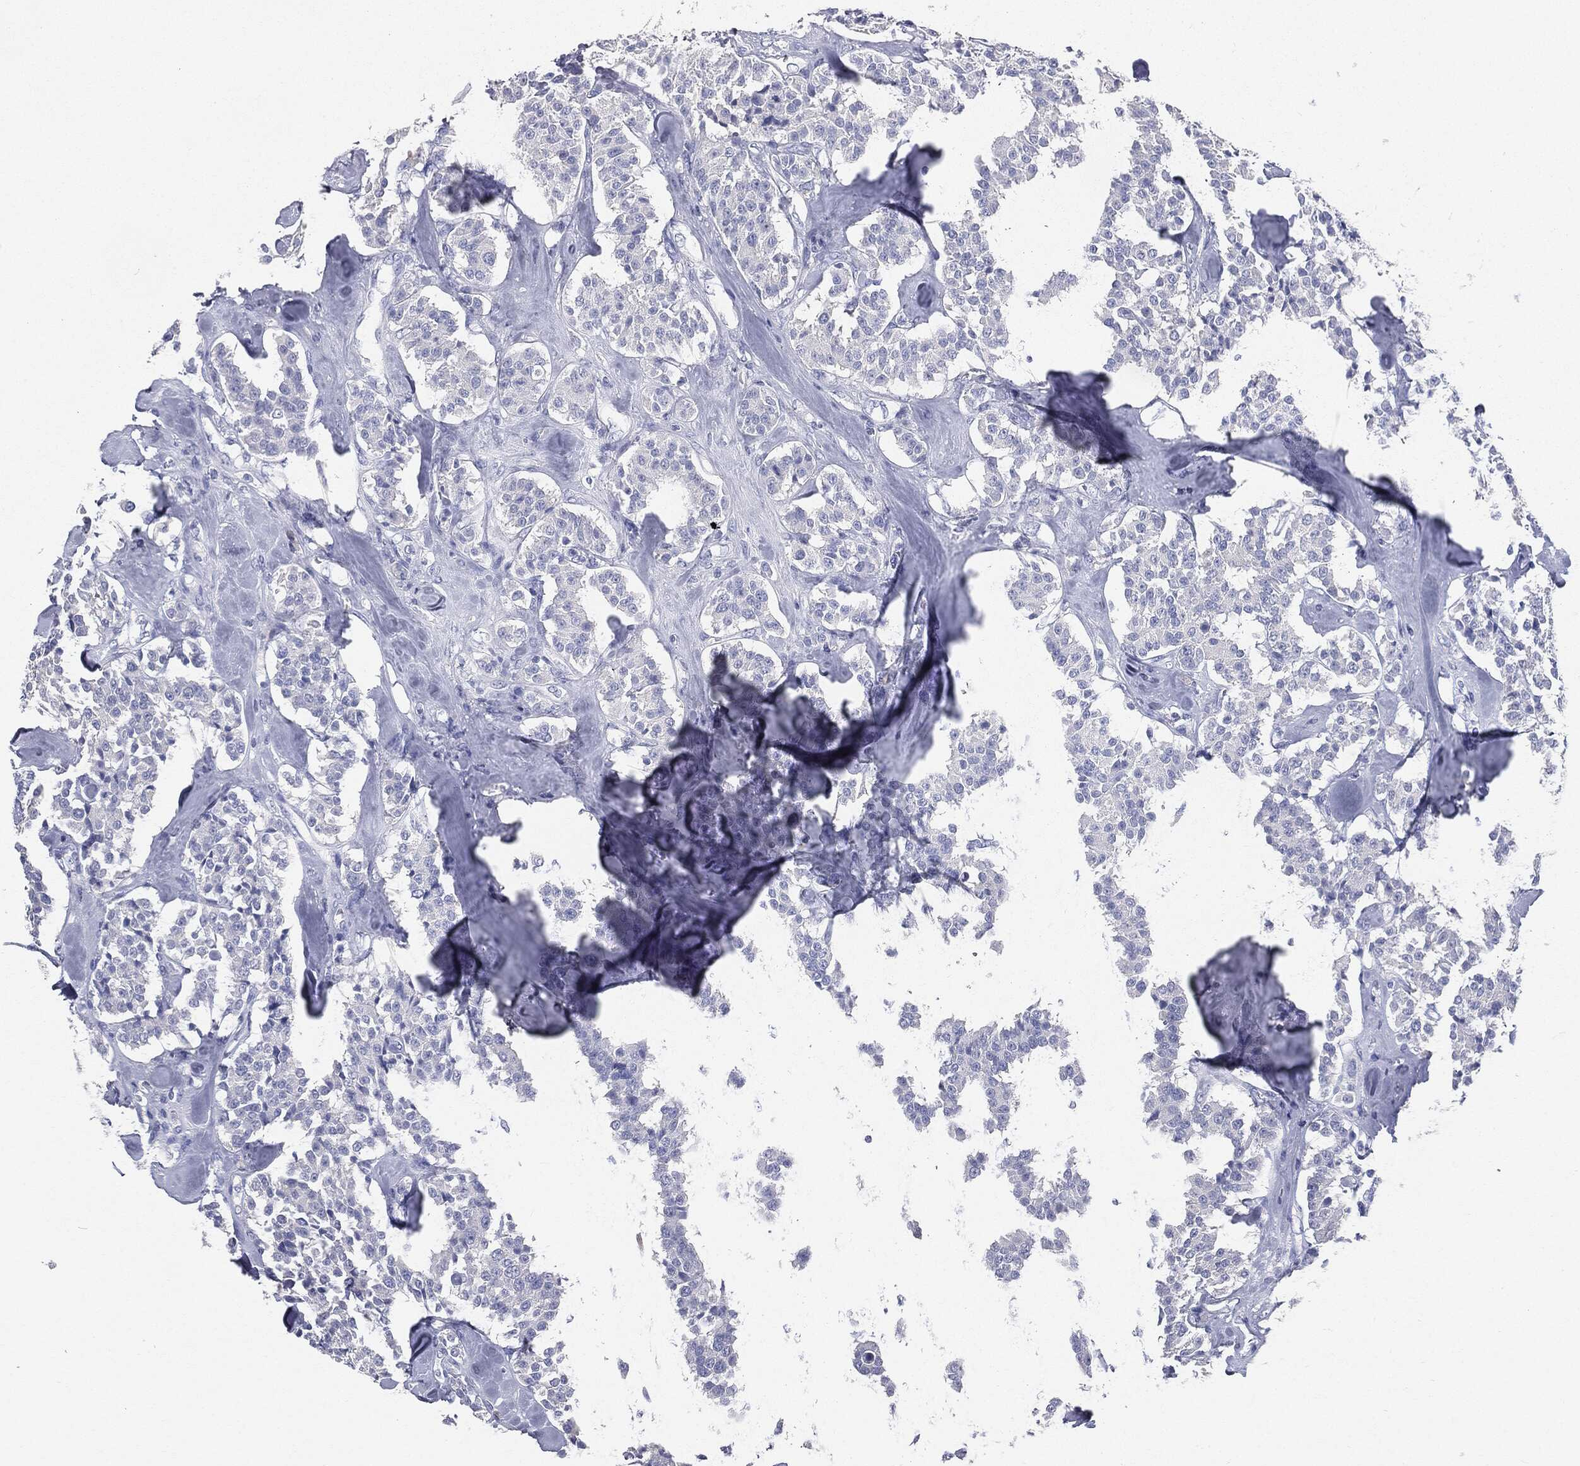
{"staining": {"intensity": "negative", "quantity": "none", "location": "none"}, "tissue": "carcinoid", "cell_type": "Tumor cells", "image_type": "cancer", "snomed": [{"axis": "morphology", "description": "Carcinoid, malignant, NOS"}, {"axis": "topography", "description": "Pancreas"}], "caption": "This micrograph is of carcinoid stained with immunohistochemistry (IHC) to label a protein in brown with the nuclei are counter-stained blue. There is no positivity in tumor cells.", "gene": "CUZD1", "patient": {"sex": "male", "age": 41}}